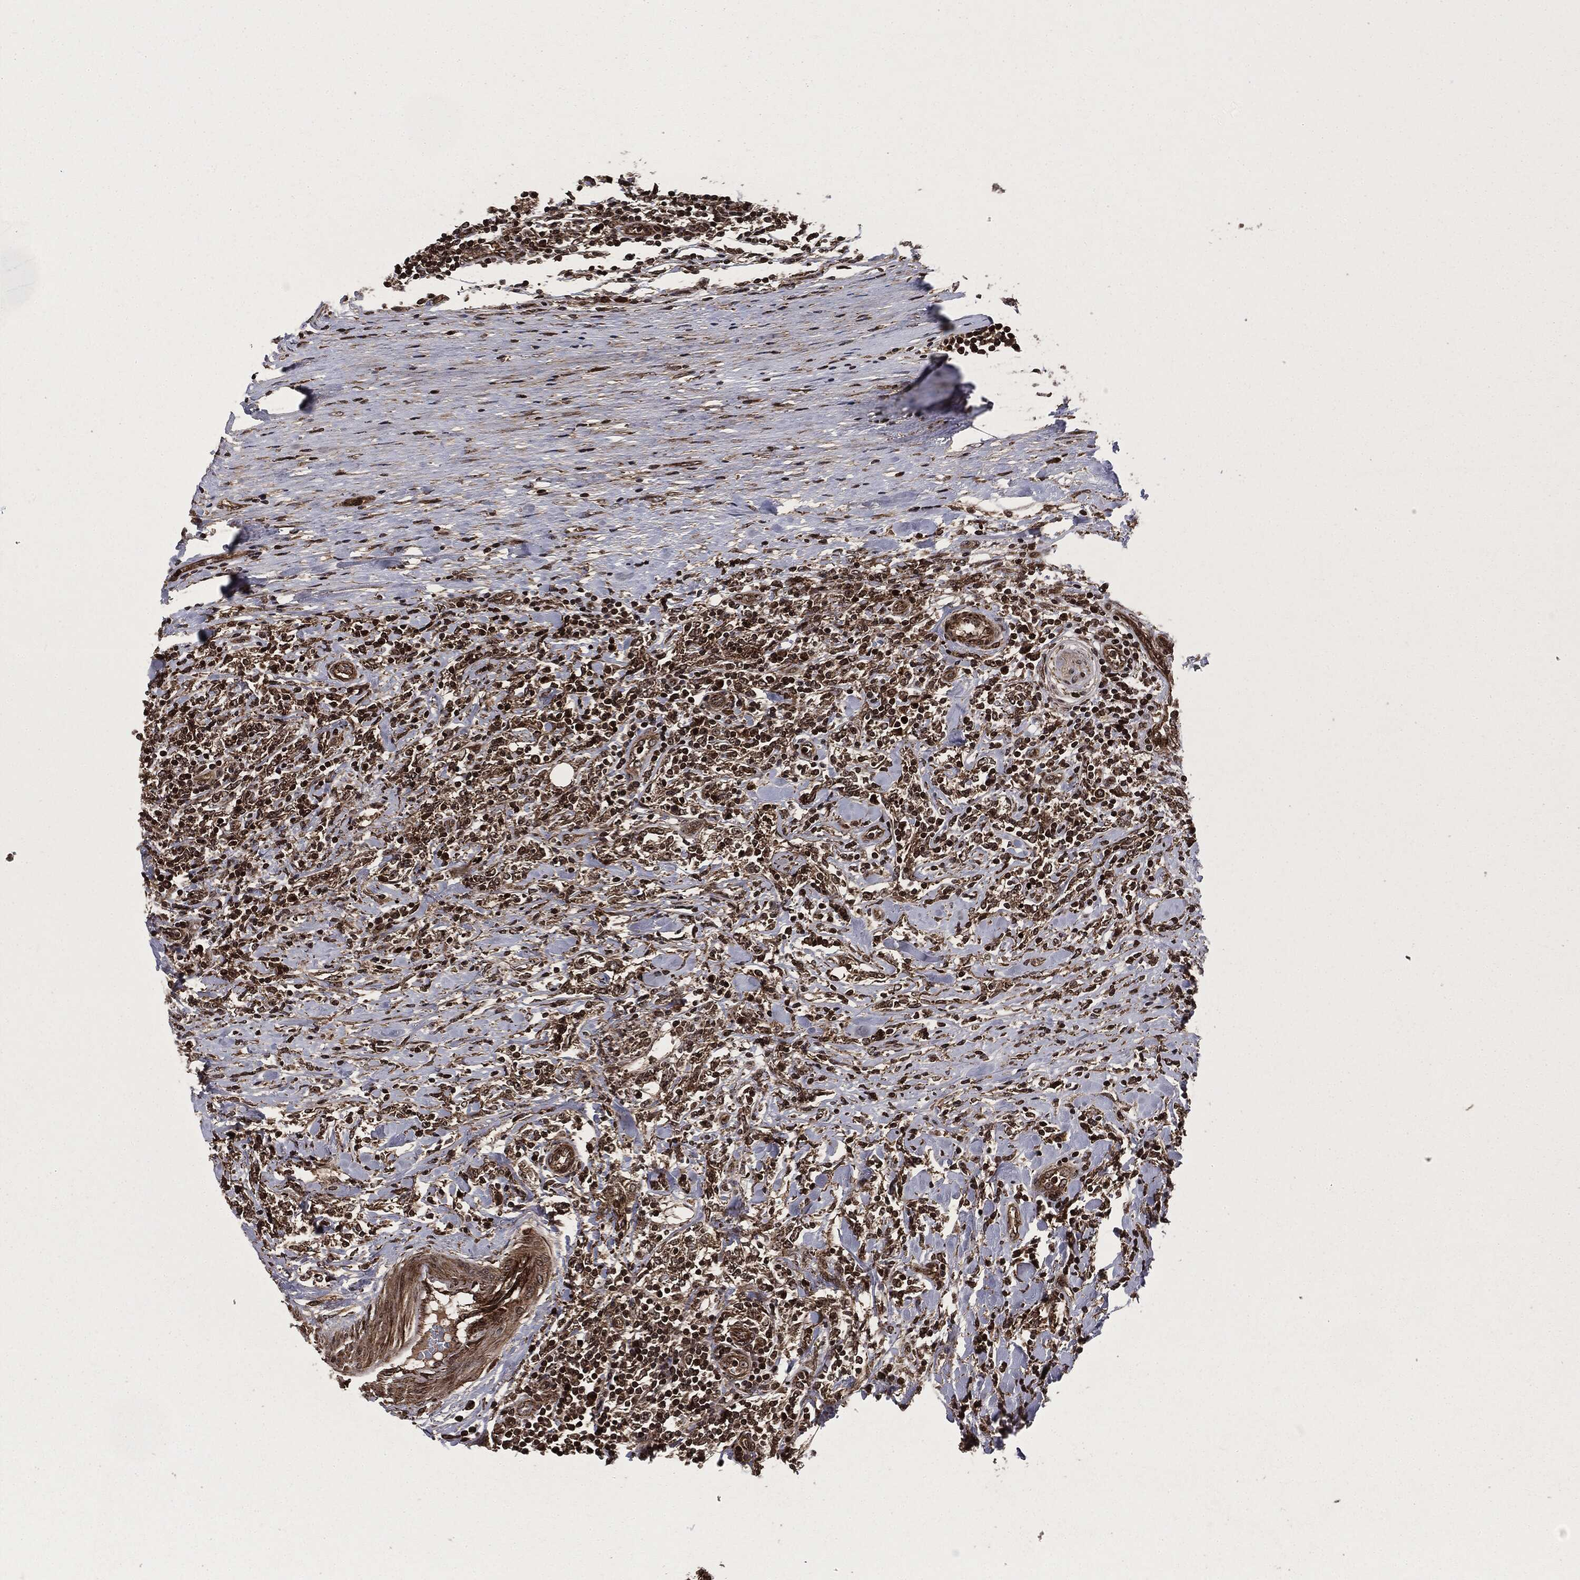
{"staining": {"intensity": "strong", "quantity": ">75%", "location": "cytoplasmic/membranous,nuclear"}, "tissue": "lymphoma", "cell_type": "Tumor cells", "image_type": "cancer", "snomed": [{"axis": "morphology", "description": "Malignant lymphoma, non-Hodgkin's type, High grade"}, {"axis": "topography", "description": "Lymph node"}], "caption": "A brown stain labels strong cytoplasmic/membranous and nuclear positivity of a protein in human lymphoma tumor cells.", "gene": "CARD6", "patient": {"sex": "female", "age": 84}}